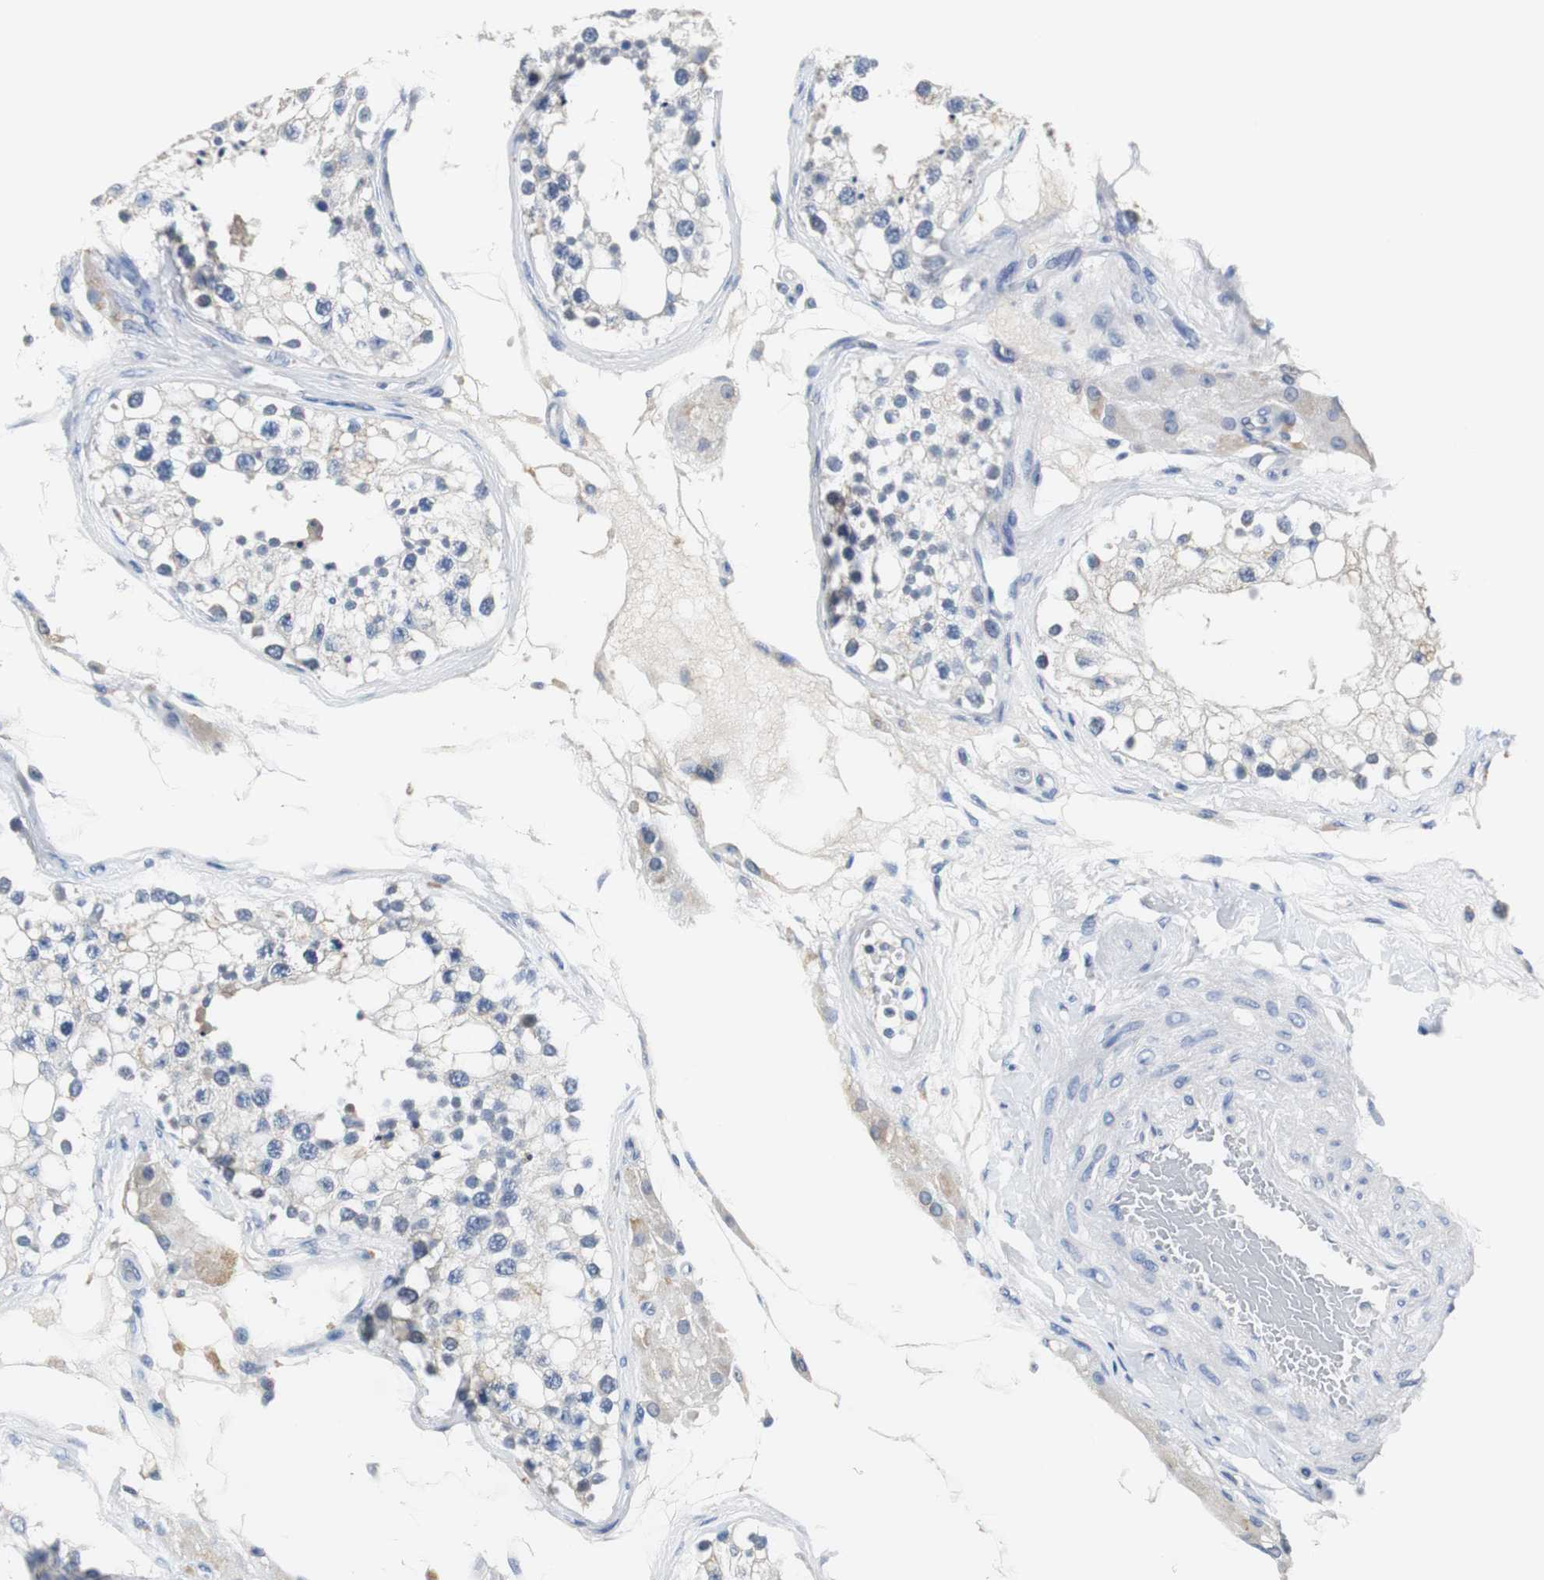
{"staining": {"intensity": "negative", "quantity": "none", "location": "none"}, "tissue": "testis", "cell_type": "Cells in seminiferous ducts", "image_type": "normal", "snomed": [{"axis": "morphology", "description": "Normal tissue, NOS"}, {"axis": "topography", "description": "Testis"}], "caption": "This photomicrograph is of benign testis stained with immunohistochemistry to label a protein in brown with the nuclei are counter-stained blue. There is no expression in cells in seminiferous ducts. Nuclei are stained in blue.", "gene": "PCK1", "patient": {"sex": "male", "age": 68}}